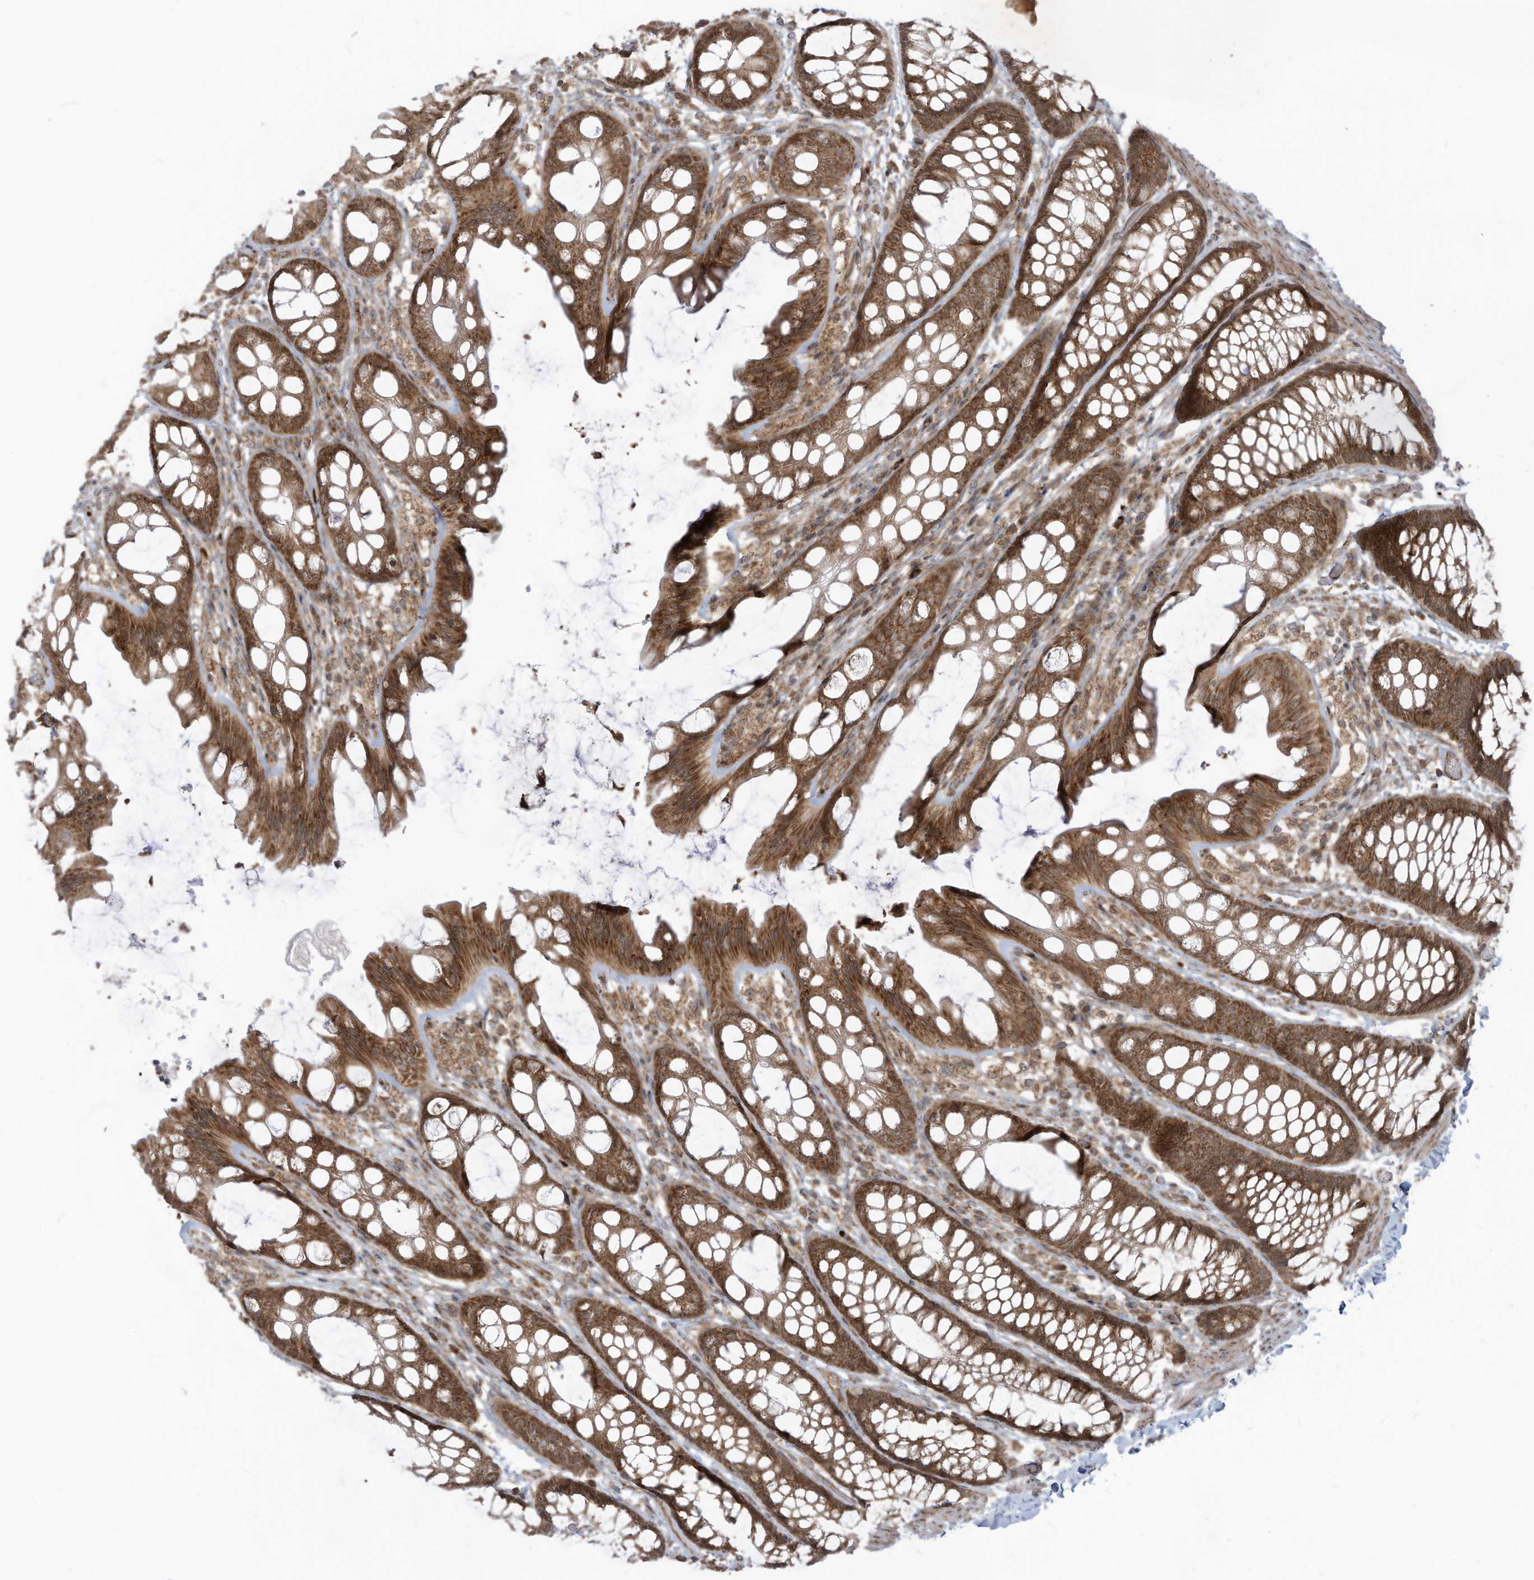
{"staining": {"intensity": "moderate", "quantity": ">75%", "location": "cytoplasmic/membranous"}, "tissue": "colon", "cell_type": "Endothelial cells", "image_type": "normal", "snomed": [{"axis": "morphology", "description": "Normal tissue, NOS"}, {"axis": "topography", "description": "Colon"}], "caption": "Immunohistochemistry histopathology image of unremarkable human colon stained for a protein (brown), which exhibits medium levels of moderate cytoplasmic/membranous expression in about >75% of endothelial cells.", "gene": "TRIM67", "patient": {"sex": "male", "age": 47}}